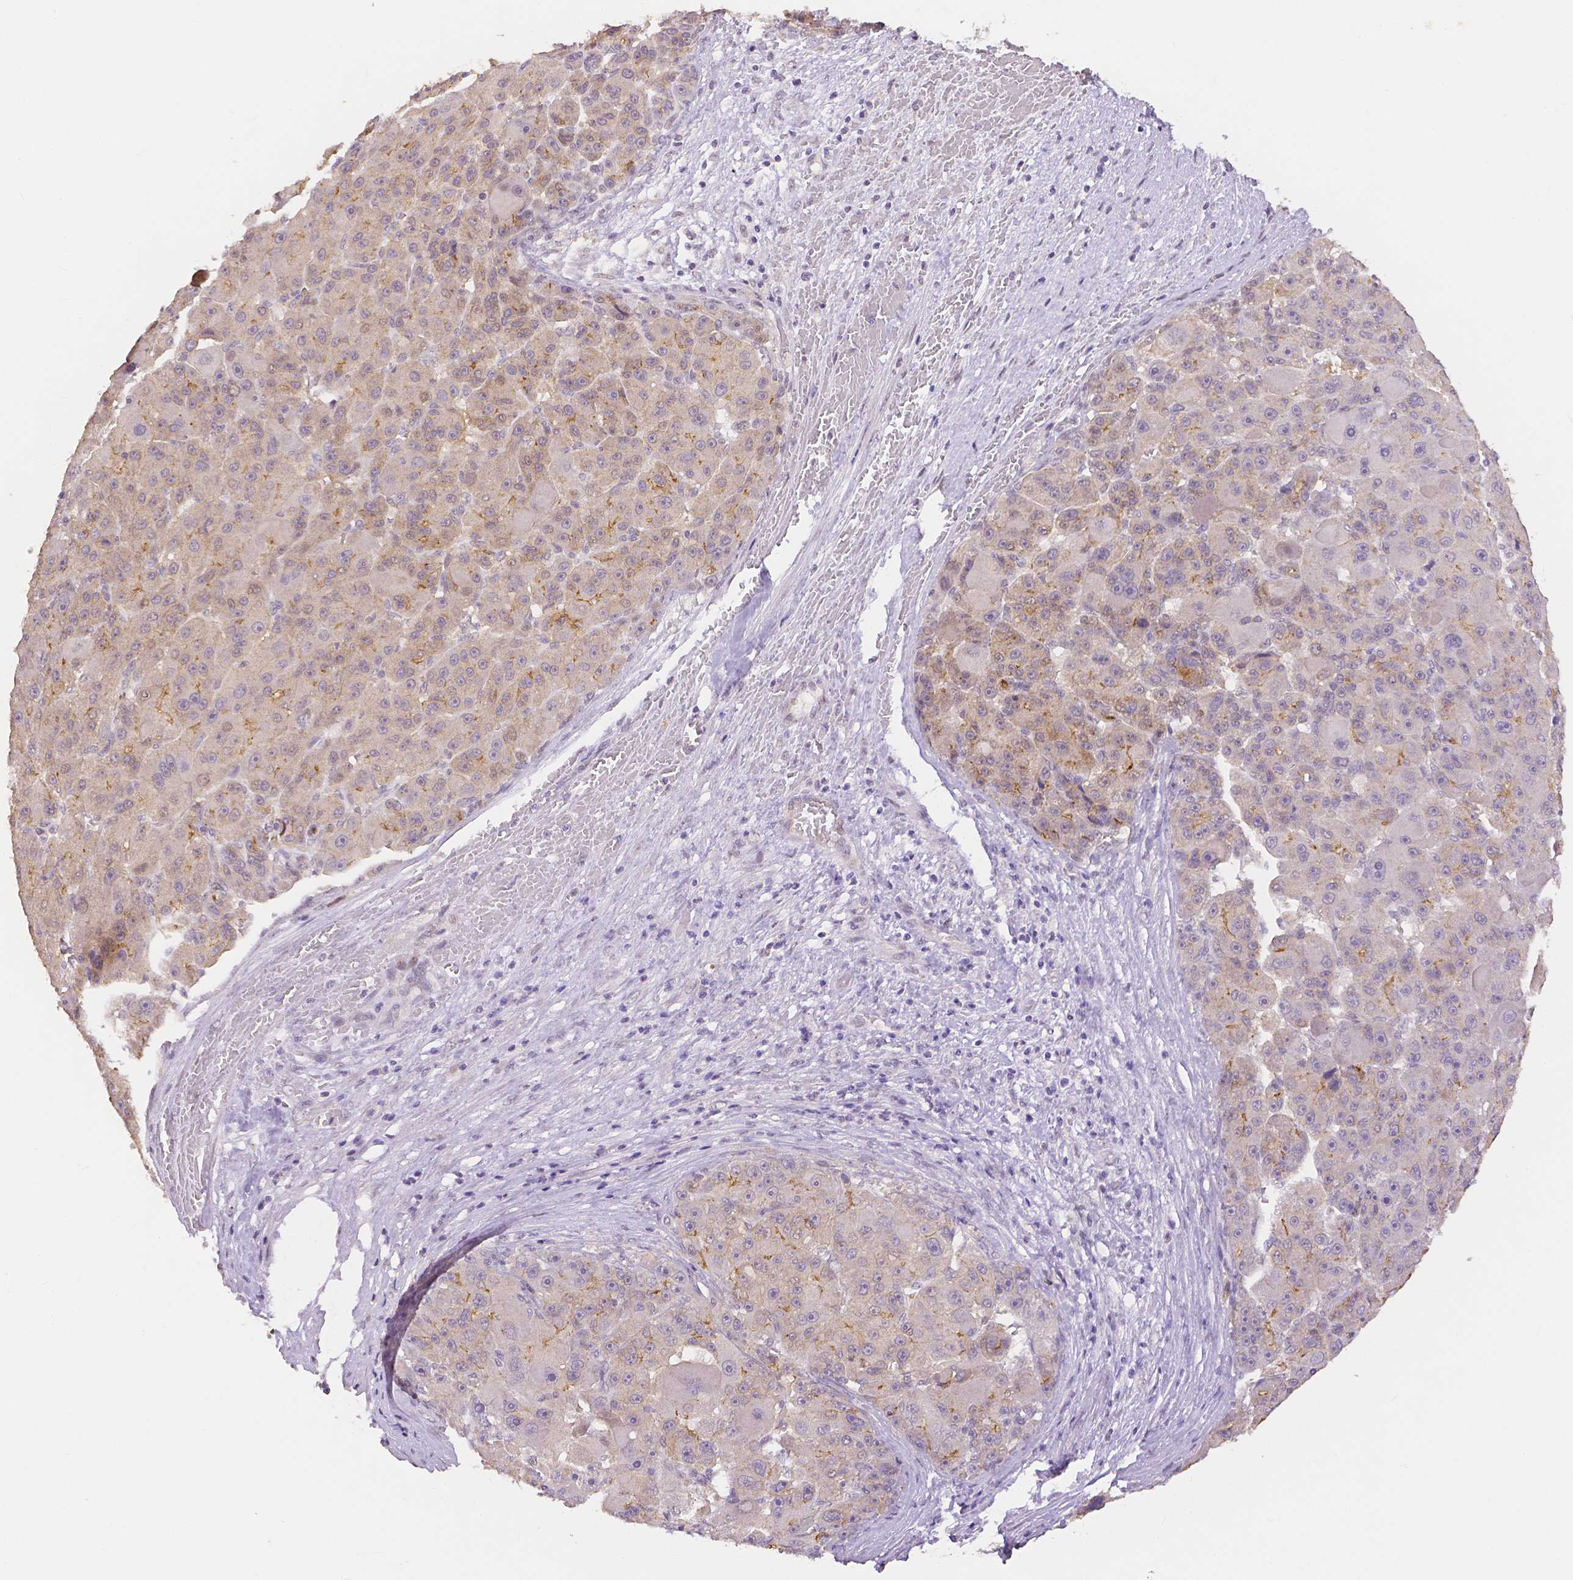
{"staining": {"intensity": "moderate", "quantity": "<25%", "location": "cytoplasmic/membranous"}, "tissue": "liver cancer", "cell_type": "Tumor cells", "image_type": "cancer", "snomed": [{"axis": "morphology", "description": "Carcinoma, Hepatocellular, NOS"}, {"axis": "topography", "description": "Liver"}], "caption": "Moderate cytoplasmic/membranous expression for a protein is appreciated in approximately <25% of tumor cells of liver hepatocellular carcinoma using IHC.", "gene": "OCLN", "patient": {"sex": "male", "age": 76}}